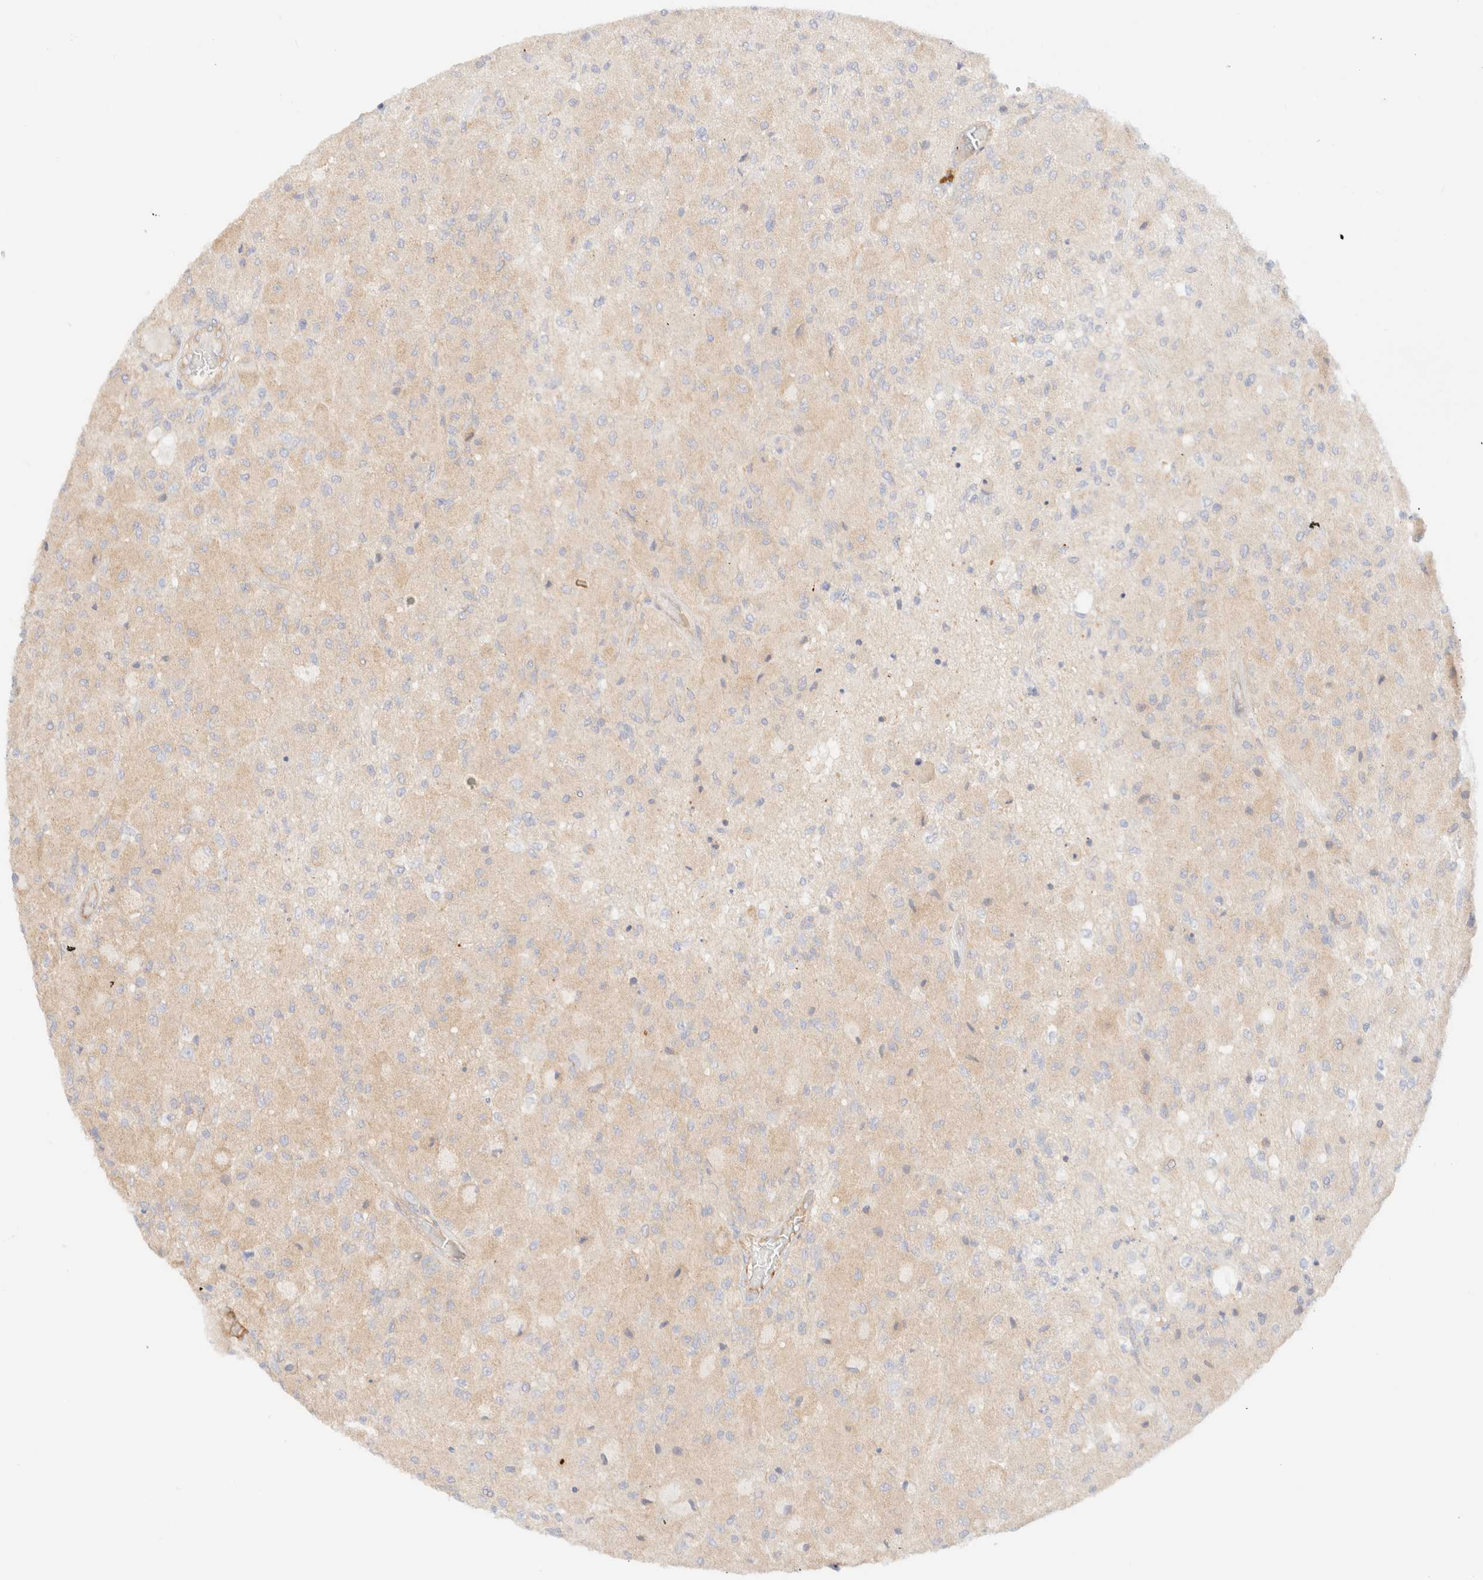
{"staining": {"intensity": "weak", "quantity": "<25%", "location": "cytoplasmic/membranous"}, "tissue": "glioma", "cell_type": "Tumor cells", "image_type": "cancer", "snomed": [{"axis": "morphology", "description": "Normal tissue, NOS"}, {"axis": "morphology", "description": "Glioma, malignant, High grade"}, {"axis": "topography", "description": "Cerebral cortex"}], "caption": "High power microscopy micrograph of an immunohistochemistry image of malignant glioma (high-grade), revealing no significant positivity in tumor cells. (Immunohistochemistry, brightfield microscopy, high magnification).", "gene": "MYO10", "patient": {"sex": "male", "age": 77}}